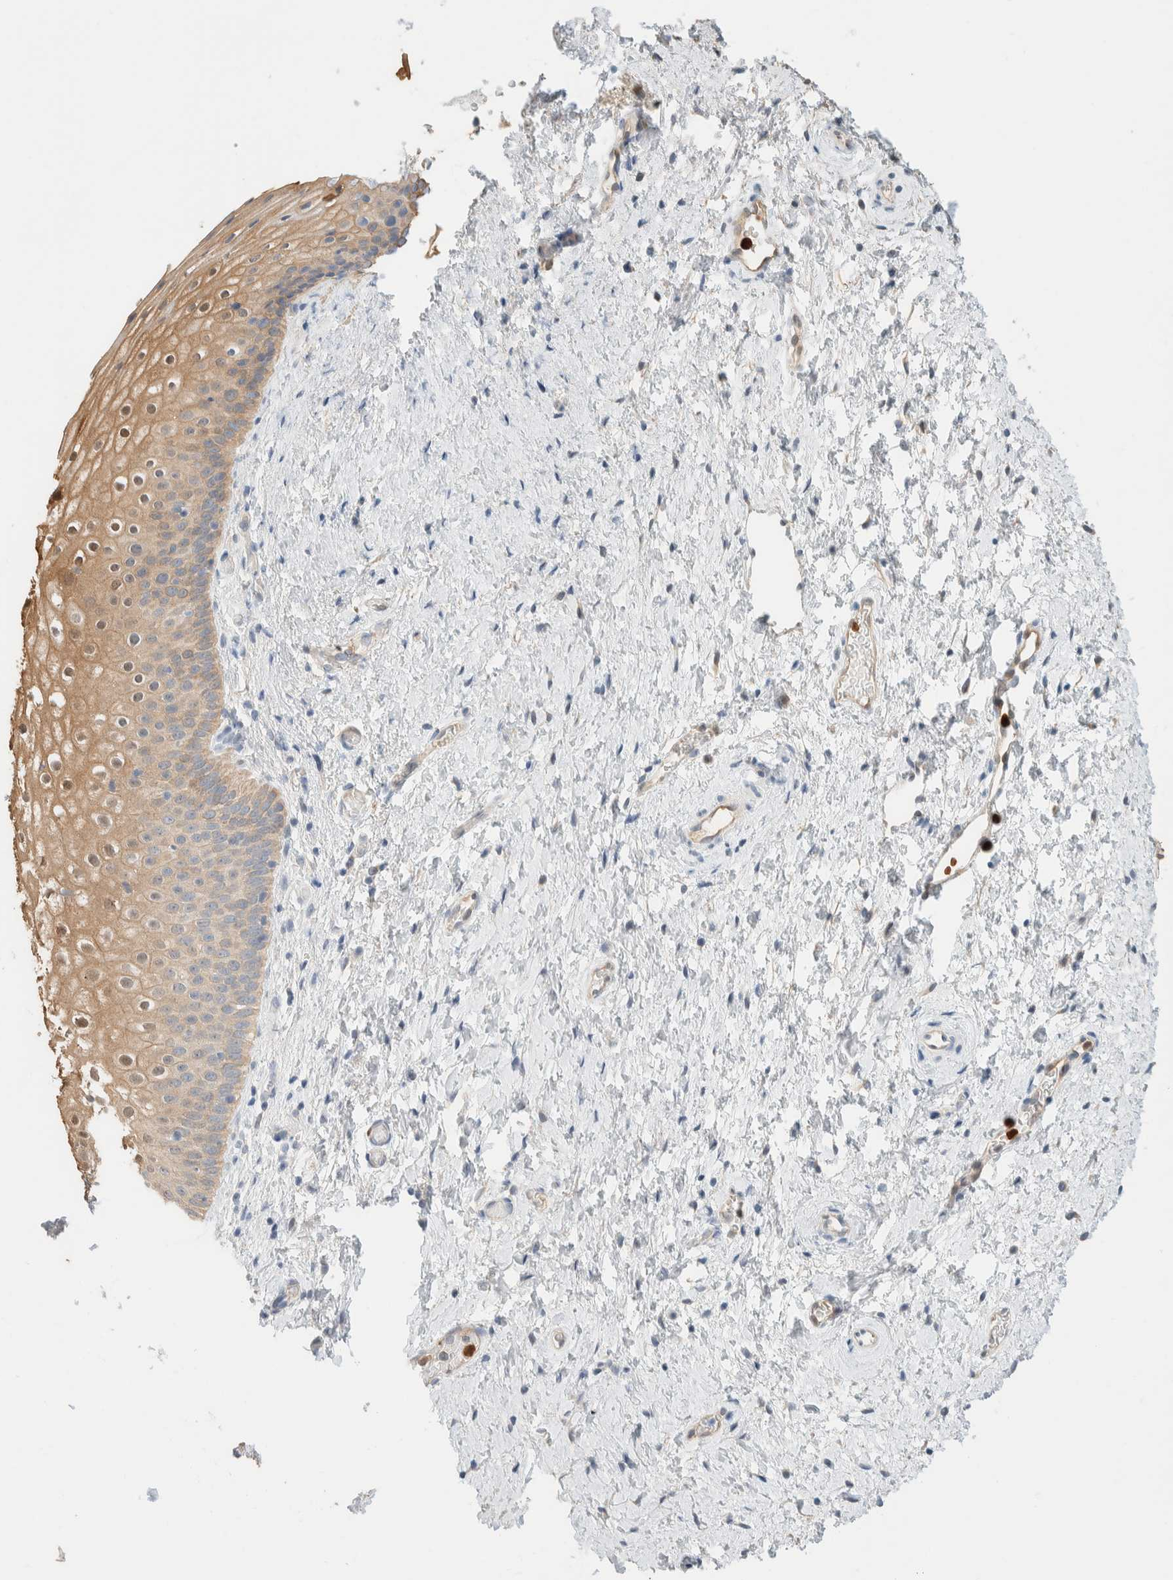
{"staining": {"intensity": "moderate", "quantity": ">75%", "location": "cytoplasmic/membranous,nuclear"}, "tissue": "cervix", "cell_type": "Glandular cells", "image_type": "normal", "snomed": [{"axis": "morphology", "description": "Normal tissue, NOS"}, {"axis": "topography", "description": "Cervix"}], "caption": "An image showing moderate cytoplasmic/membranous,nuclear positivity in approximately >75% of glandular cells in normal cervix, as visualized by brown immunohistochemical staining.", "gene": "SETD4", "patient": {"sex": "female", "age": 72}}